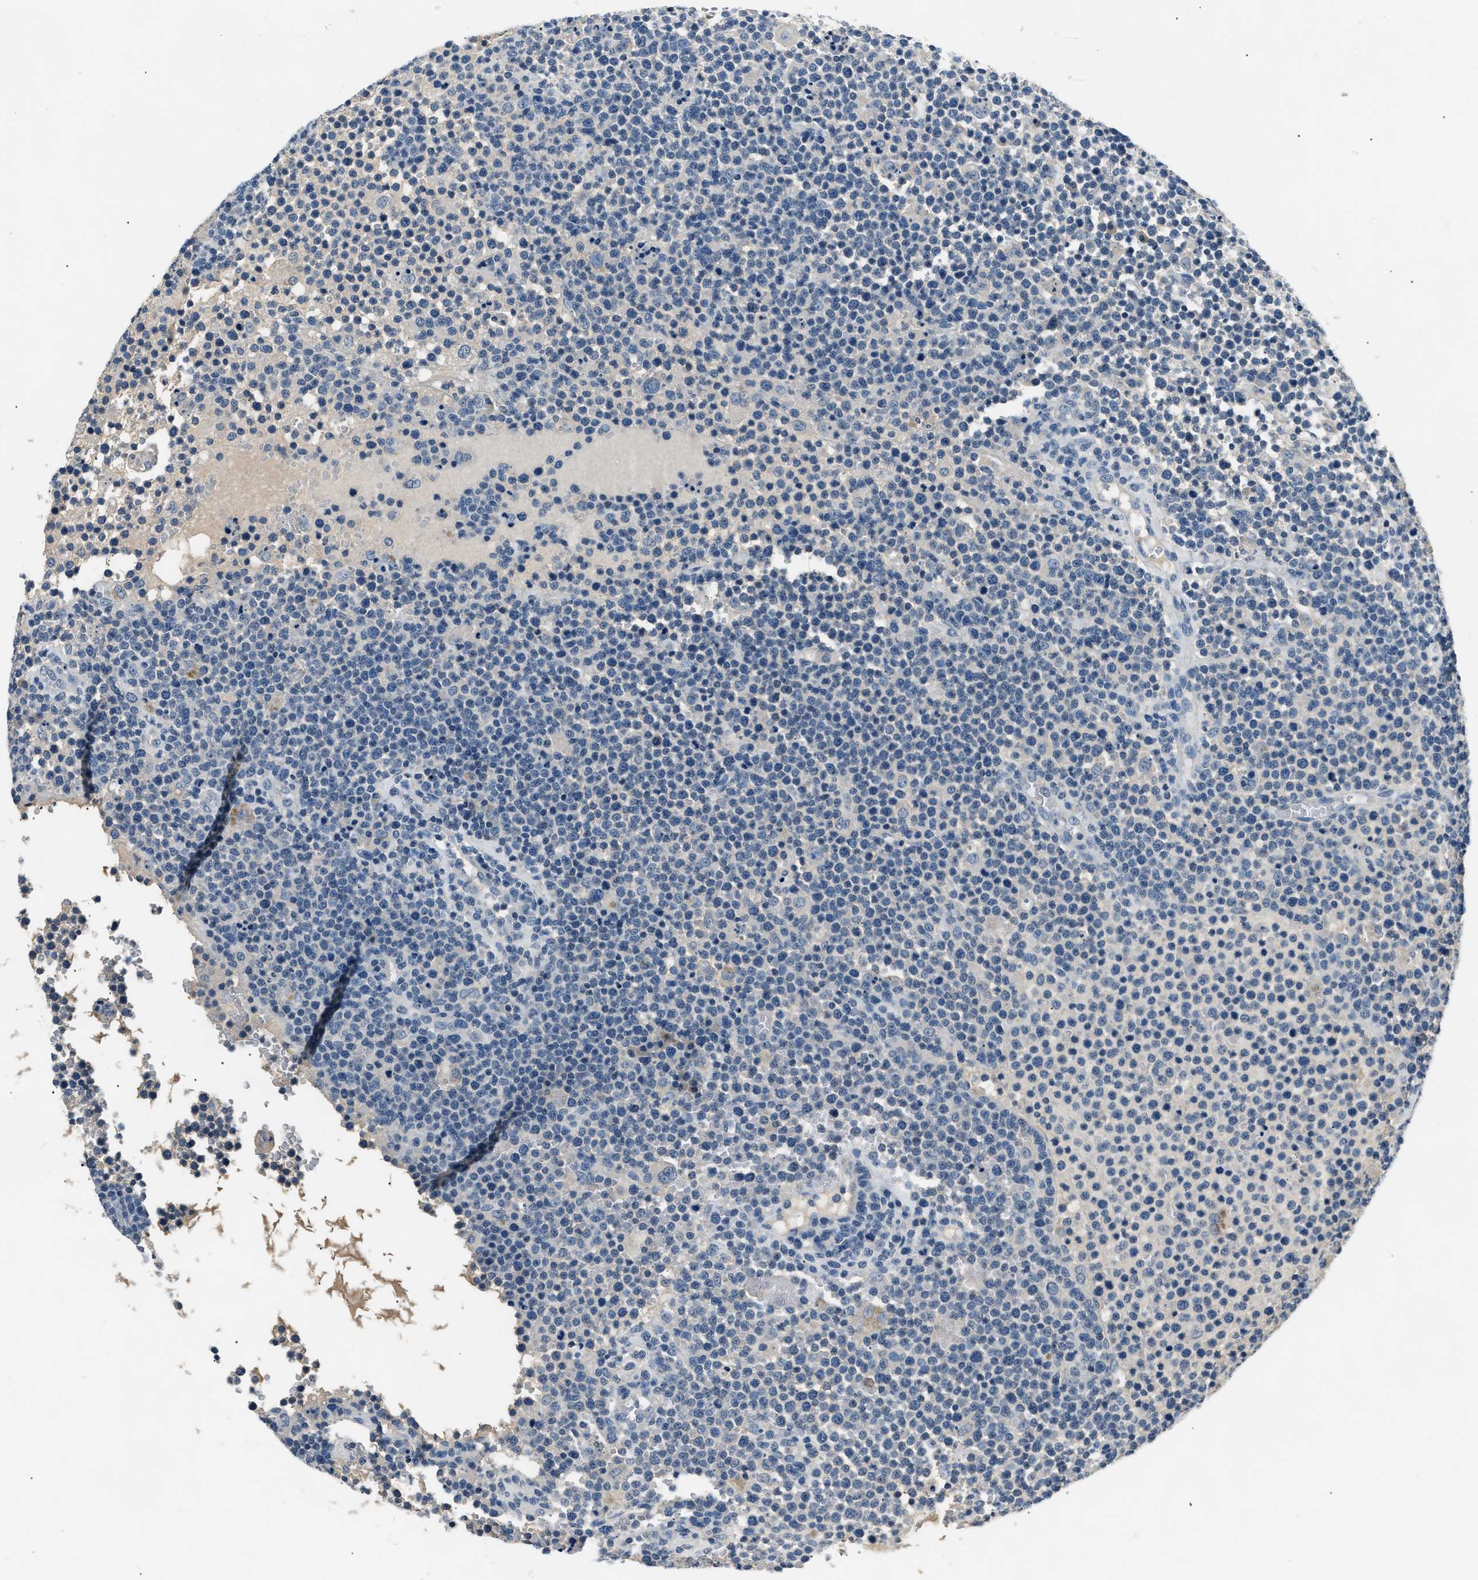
{"staining": {"intensity": "negative", "quantity": "none", "location": "none"}, "tissue": "lymphoma", "cell_type": "Tumor cells", "image_type": "cancer", "snomed": [{"axis": "morphology", "description": "Malignant lymphoma, non-Hodgkin's type, High grade"}, {"axis": "topography", "description": "Lymph node"}], "caption": "This is an IHC histopathology image of lymphoma. There is no staining in tumor cells.", "gene": "INHA", "patient": {"sex": "male", "age": 61}}